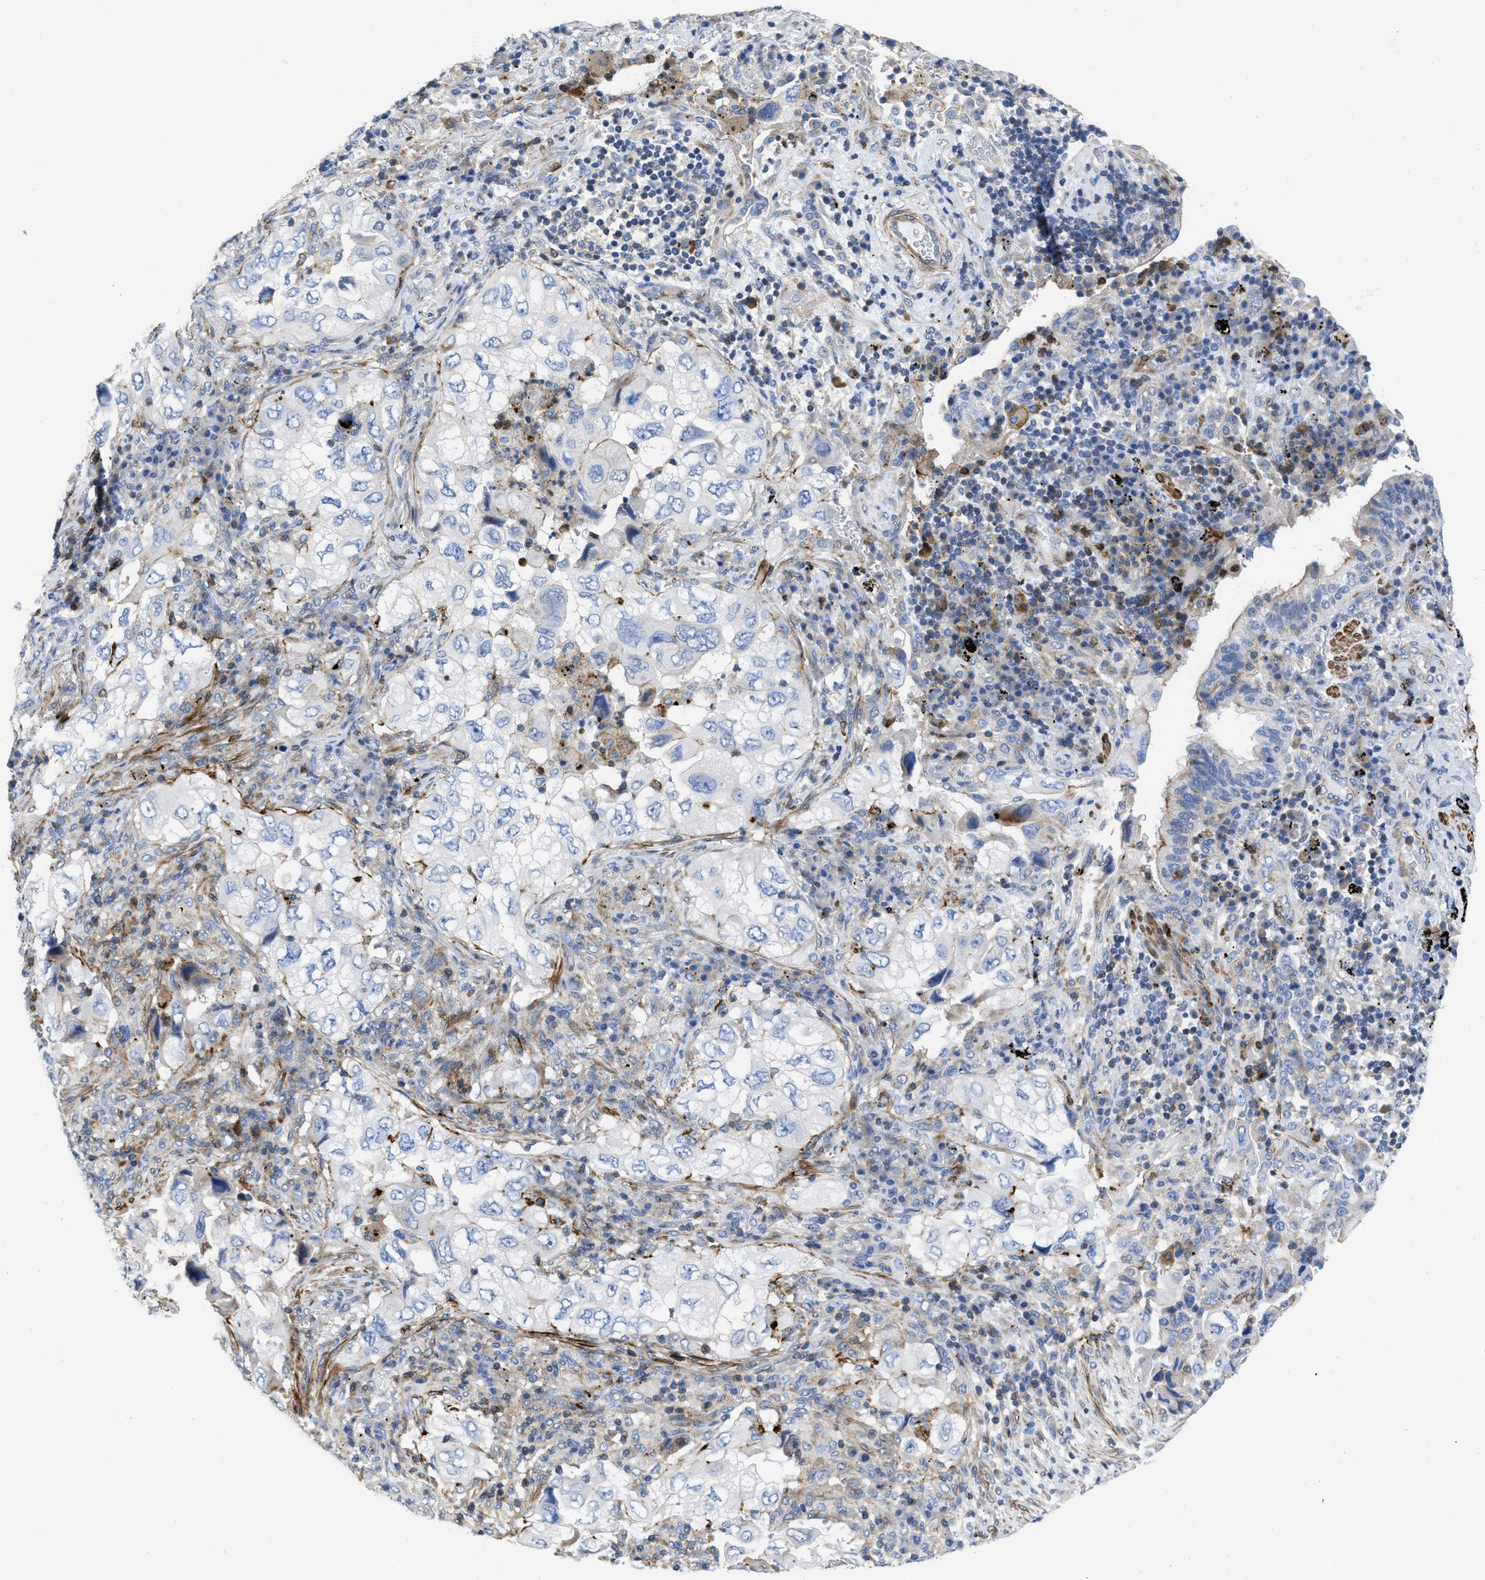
{"staining": {"intensity": "negative", "quantity": "none", "location": "none"}, "tissue": "lung cancer", "cell_type": "Tumor cells", "image_type": "cancer", "snomed": [{"axis": "morphology", "description": "Adenocarcinoma, NOS"}, {"axis": "topography", "description": "Lung"}], "caption": "This image is of lung cancer (adenocarcinoma) stained with immunohistochemistry to label a protein in brown with the nuclei are counter-stained blue. There is no staining in tumor cells. Nuclei are stained in blue.", "gene": "PRMT2", "patient": {"sex": "male", "age": 64}}